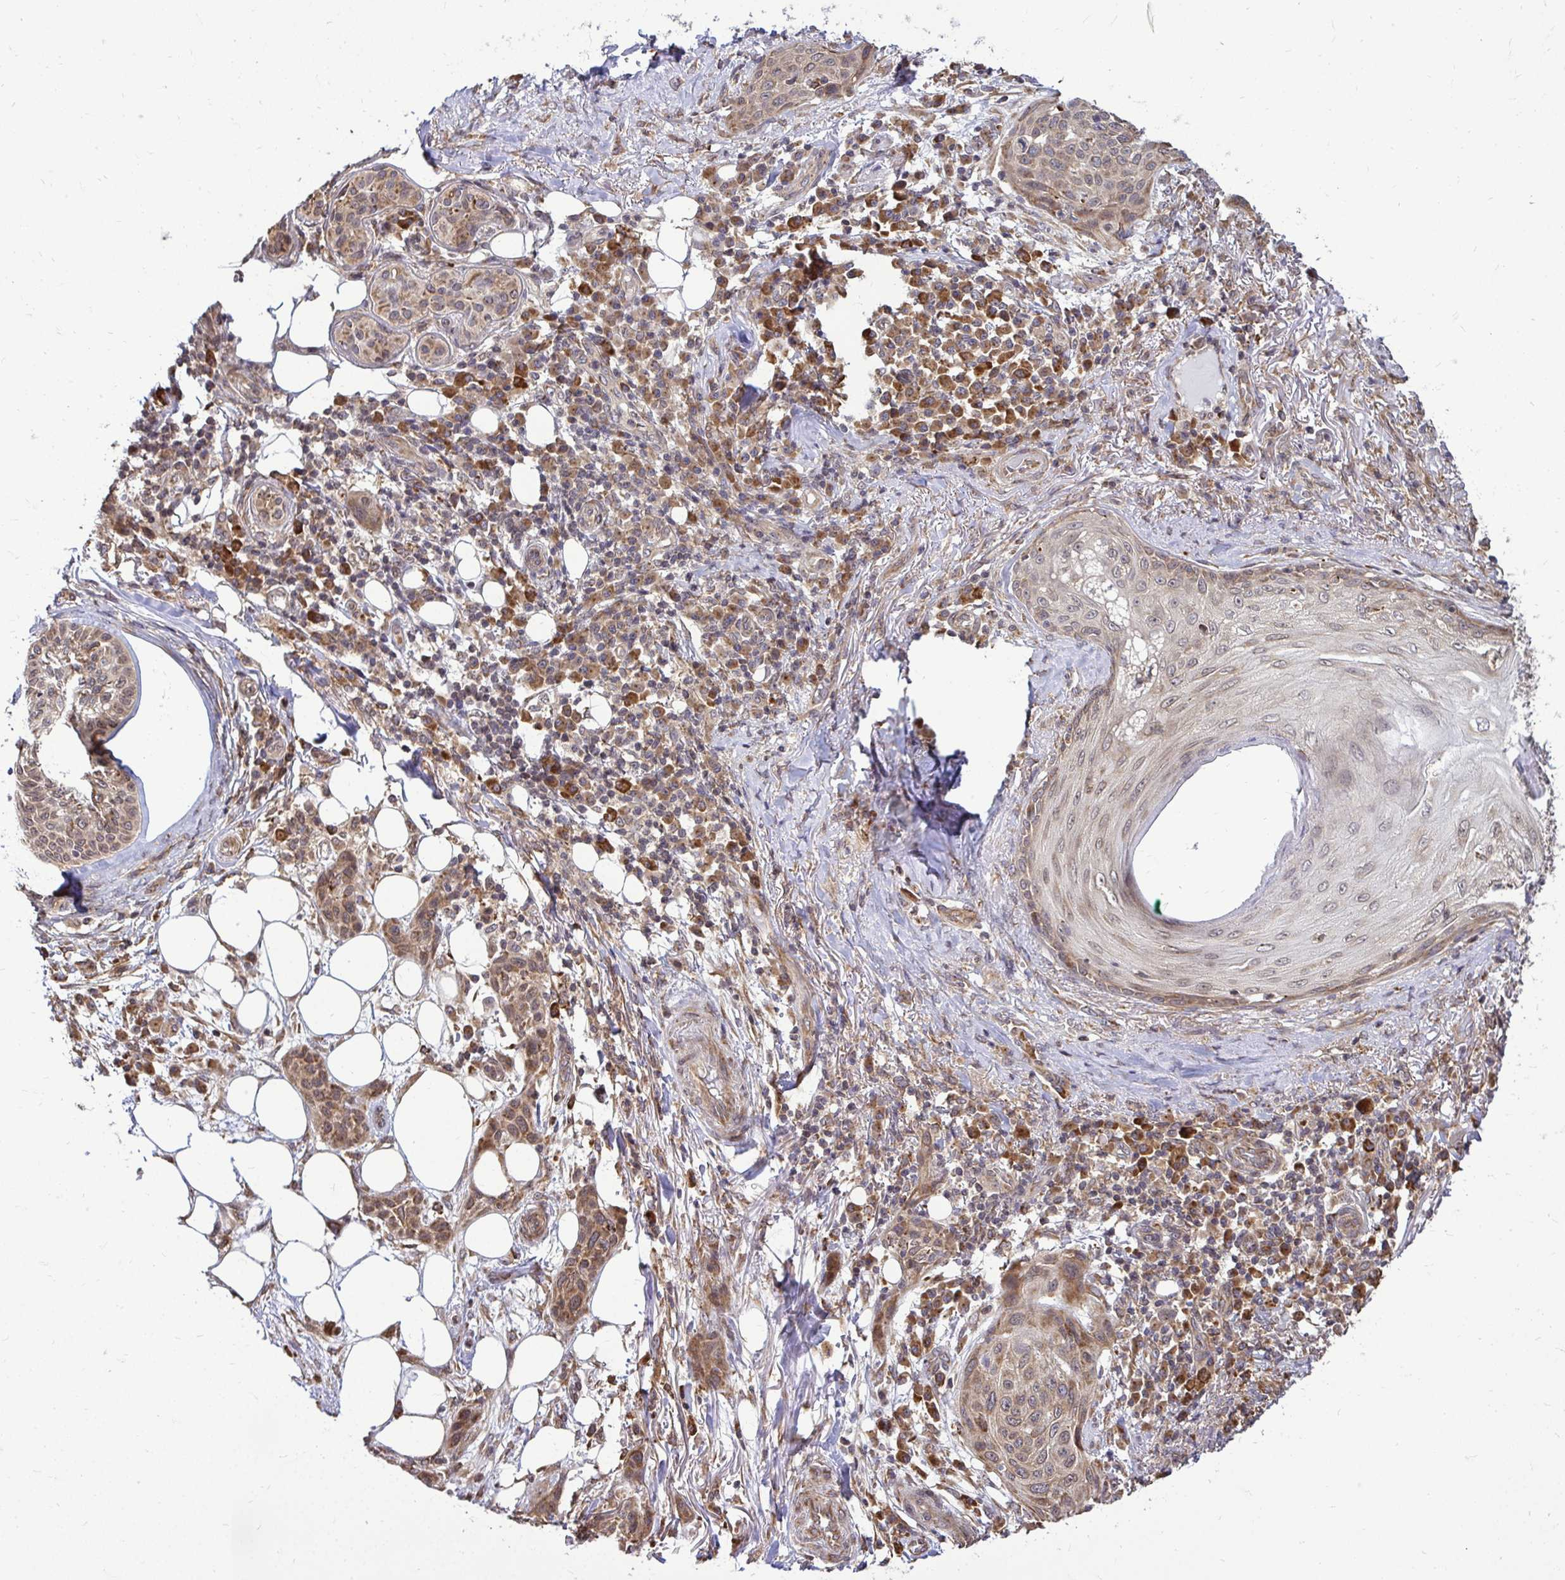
{"staining": {"intensity": "moderate", "quantity": "25%-75%", "location": "cytoplasmic/membranous"}, "tissue": "skin cancer", "cell_type": "Tumor cells", "image_type": "cancer", "snomed": [{"axis": "morphology", "description": "Squamous cell carcinoma, NOS"}, {"axis": "topography", "description": "Skin"}], "caption": "DAB immunohistochemical staining of skin cancer (squamous cell carcinoma) reveals moderate cytoplasmic/membranous protein positivity in about 25%-75% of tumor cells.", "gene": "FMR1", "patient": {"sex": "female", "age": 87}}